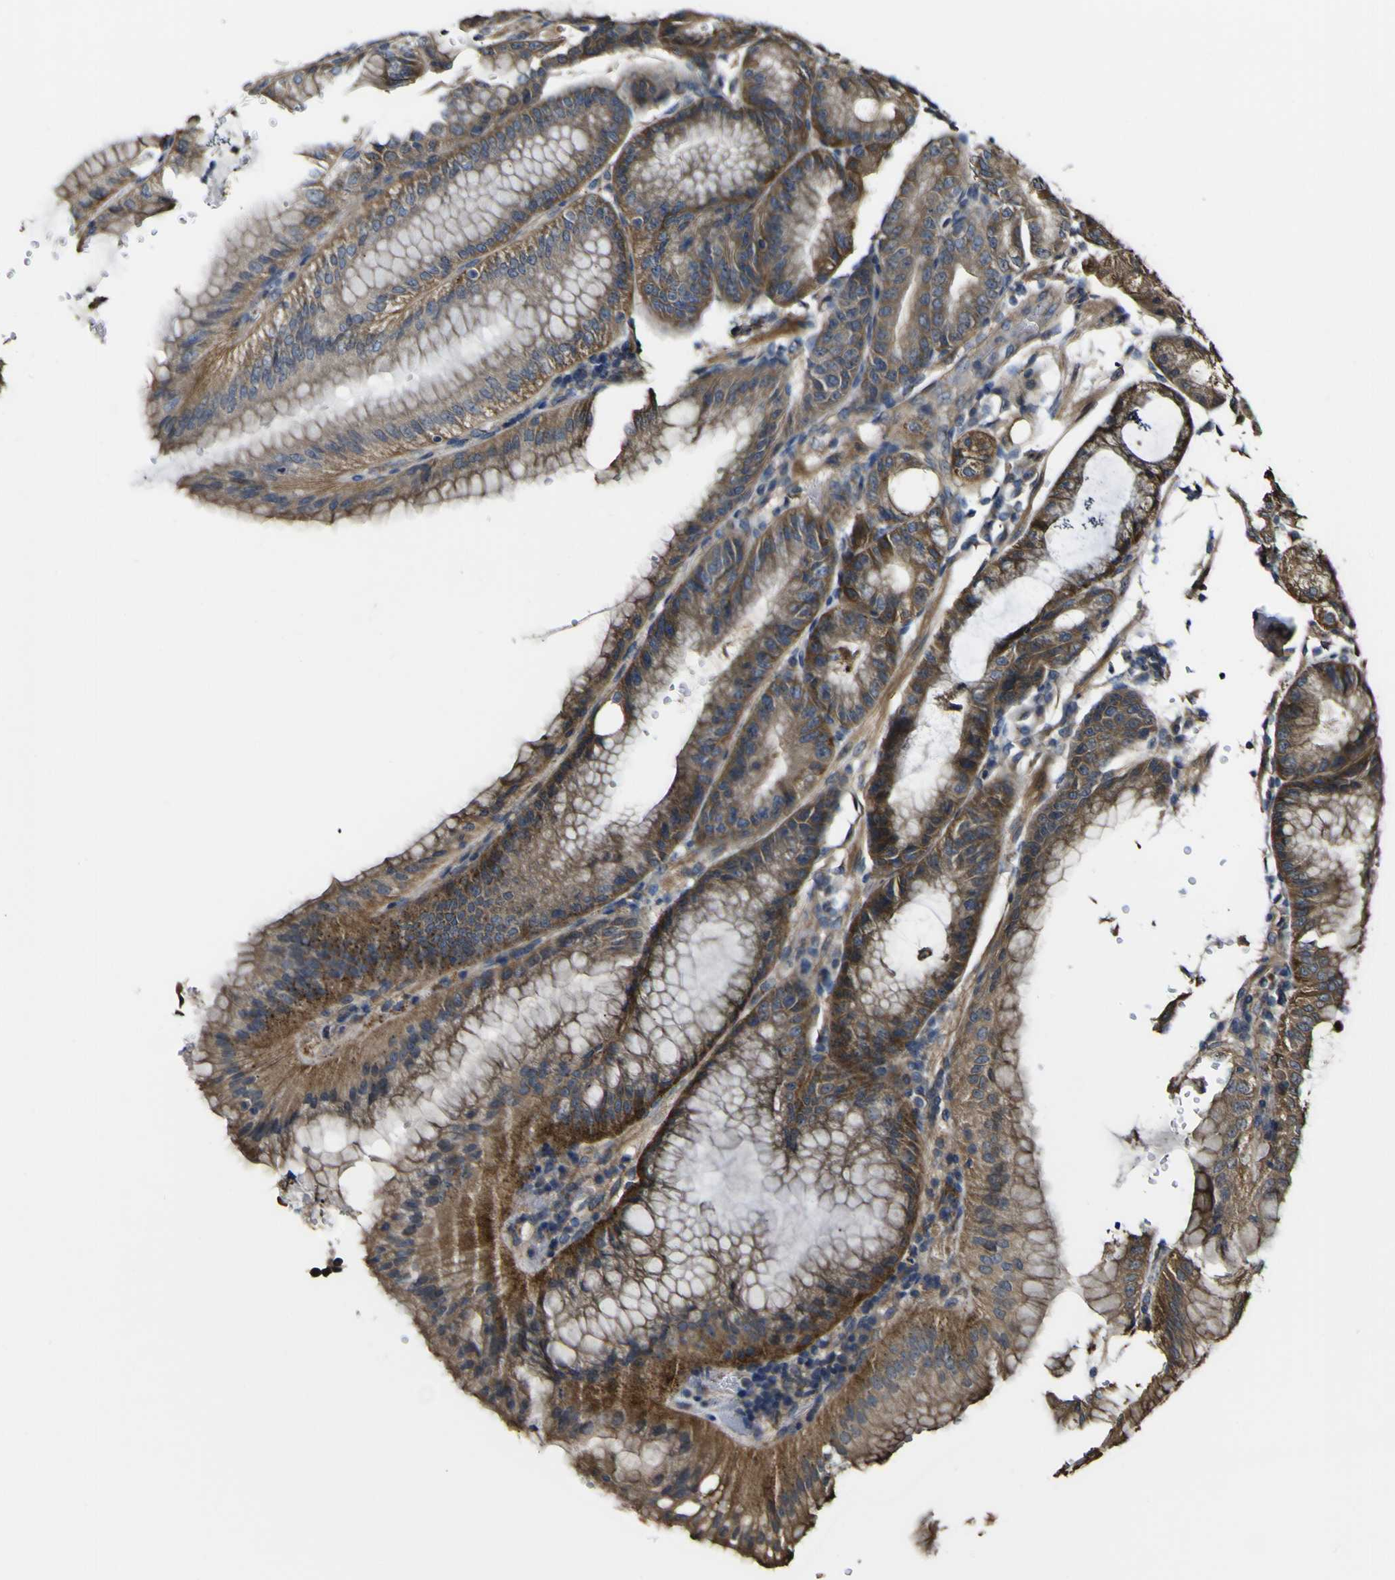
{"staining": {"intensity": "strong", "quantity": ">75%", "location": "cytoplasmic/membranous"}, "tissue": "stomach", "cell_type": "Glandular cells", "image_type": "normal", "snomed": [{"axis": "morphology", "description": "Normal tissue, NOS"}, {"axis": "topography", "description": "Stomach, lower"}], "caption": "Immunohistochemical staining of unremarkable human stomach displays high levels of strong cytoplasmic/membranous staining in approximately >75% of glandular cells. (Stains: DAB (3,3'-diaminobenzidine) in brown, nuclei in blue, Microscopy: brightfield microscopy at high magnification).", "gene": "NAALADL2", "patient": {"sex": "male", "age": 71}}